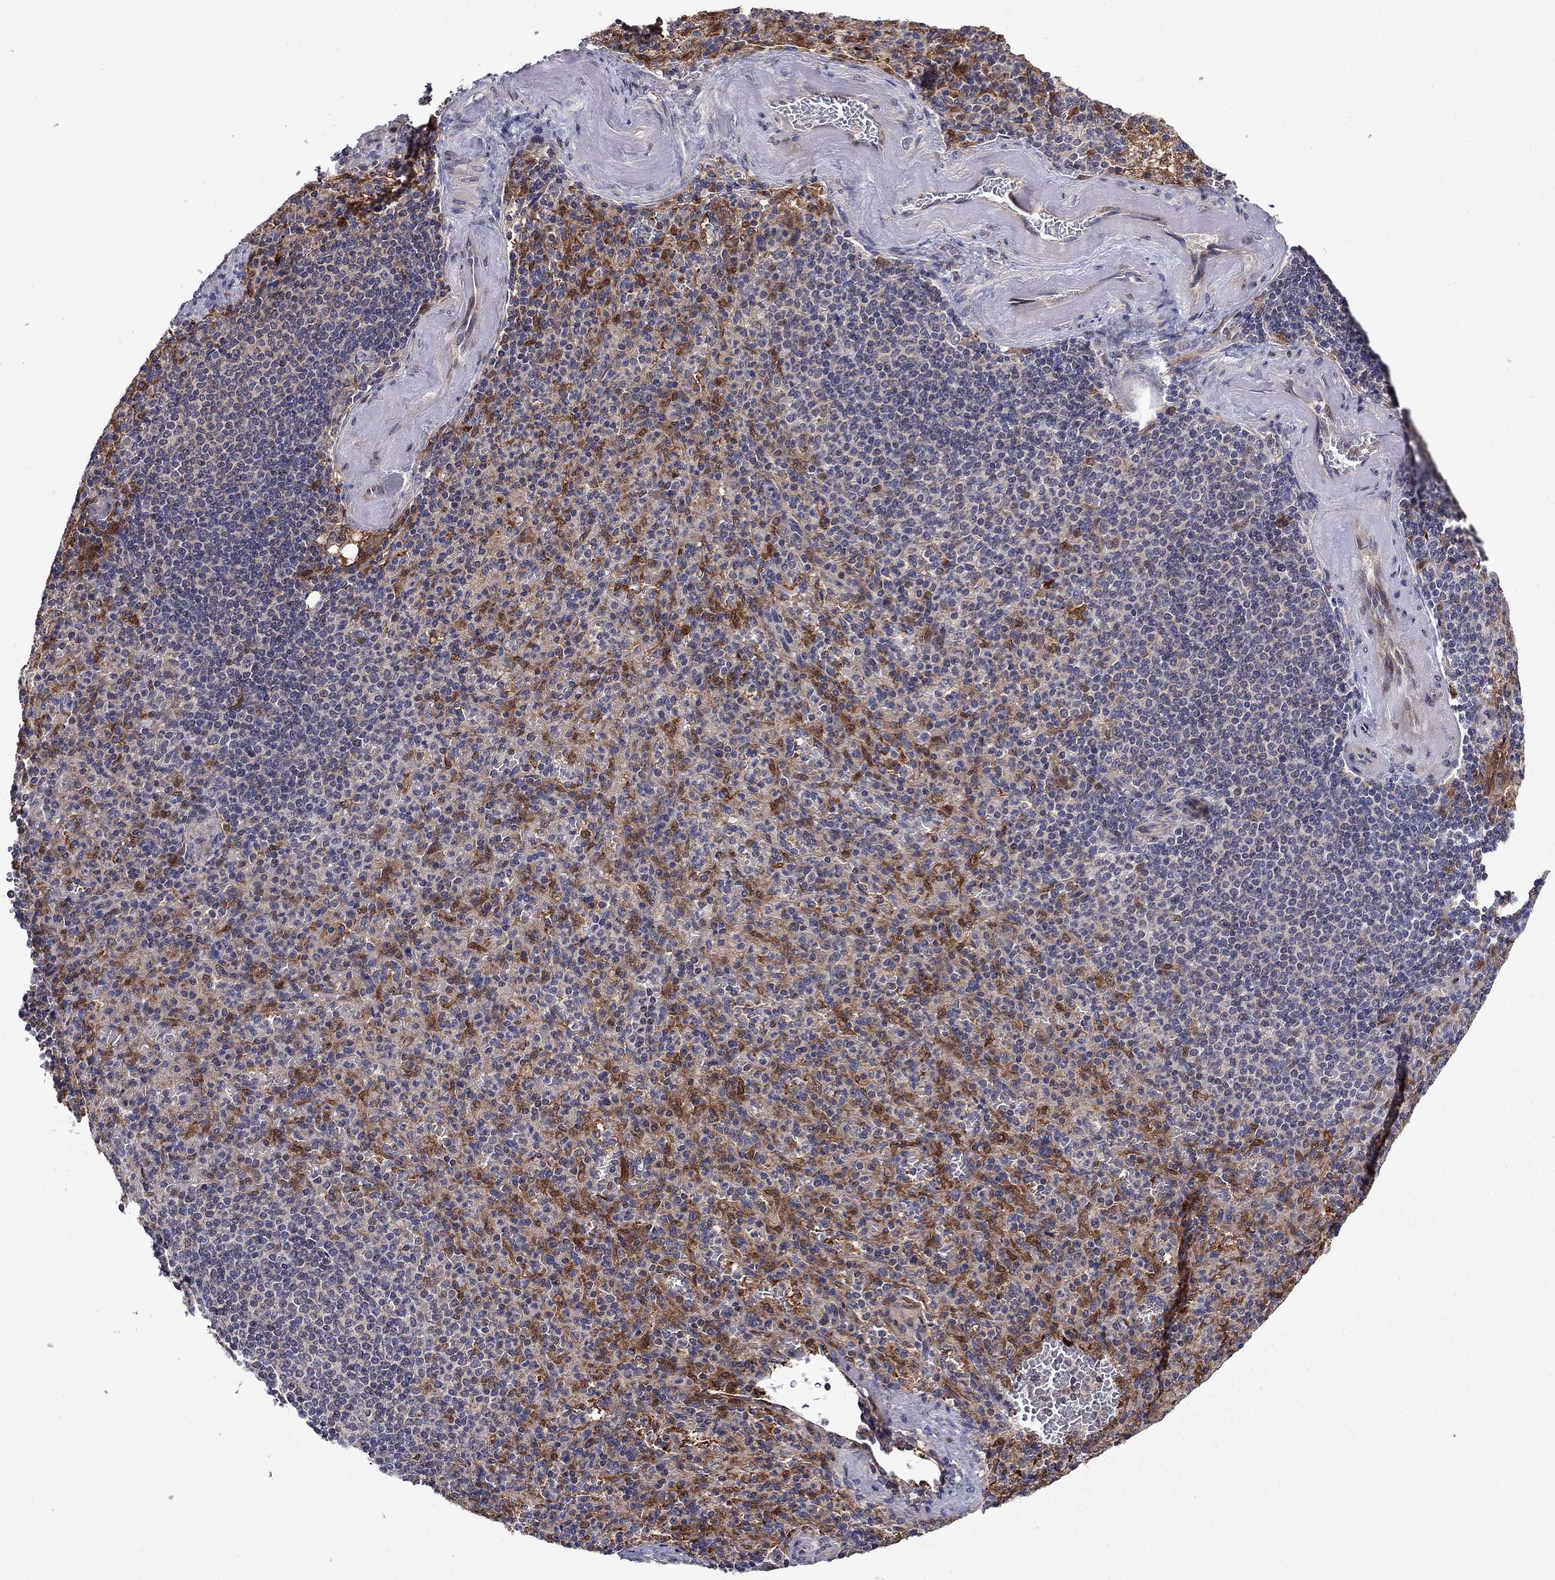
{"staining": {"intensity": "moderate", "quantity": "25%-75%", "location": "cytoplasmic/membranous"}, "tissue": "spleen", "cell_type": "Cells in red pulp", "image_type": "normal", "snomed": [{"axis": "morphology", "description": "Normal tissue, NOS"}, {"axis": "topography", "description": "Spleen"}], "caption": "This is a photomicrograph of immunohistochemistry (IHC) staining of benign spleen, which shows moderate staining in the cytoplasmic/membranous of cells in red pulp.", "gene": "TPMT", "patient": {"sex": "female", "age": 74}}